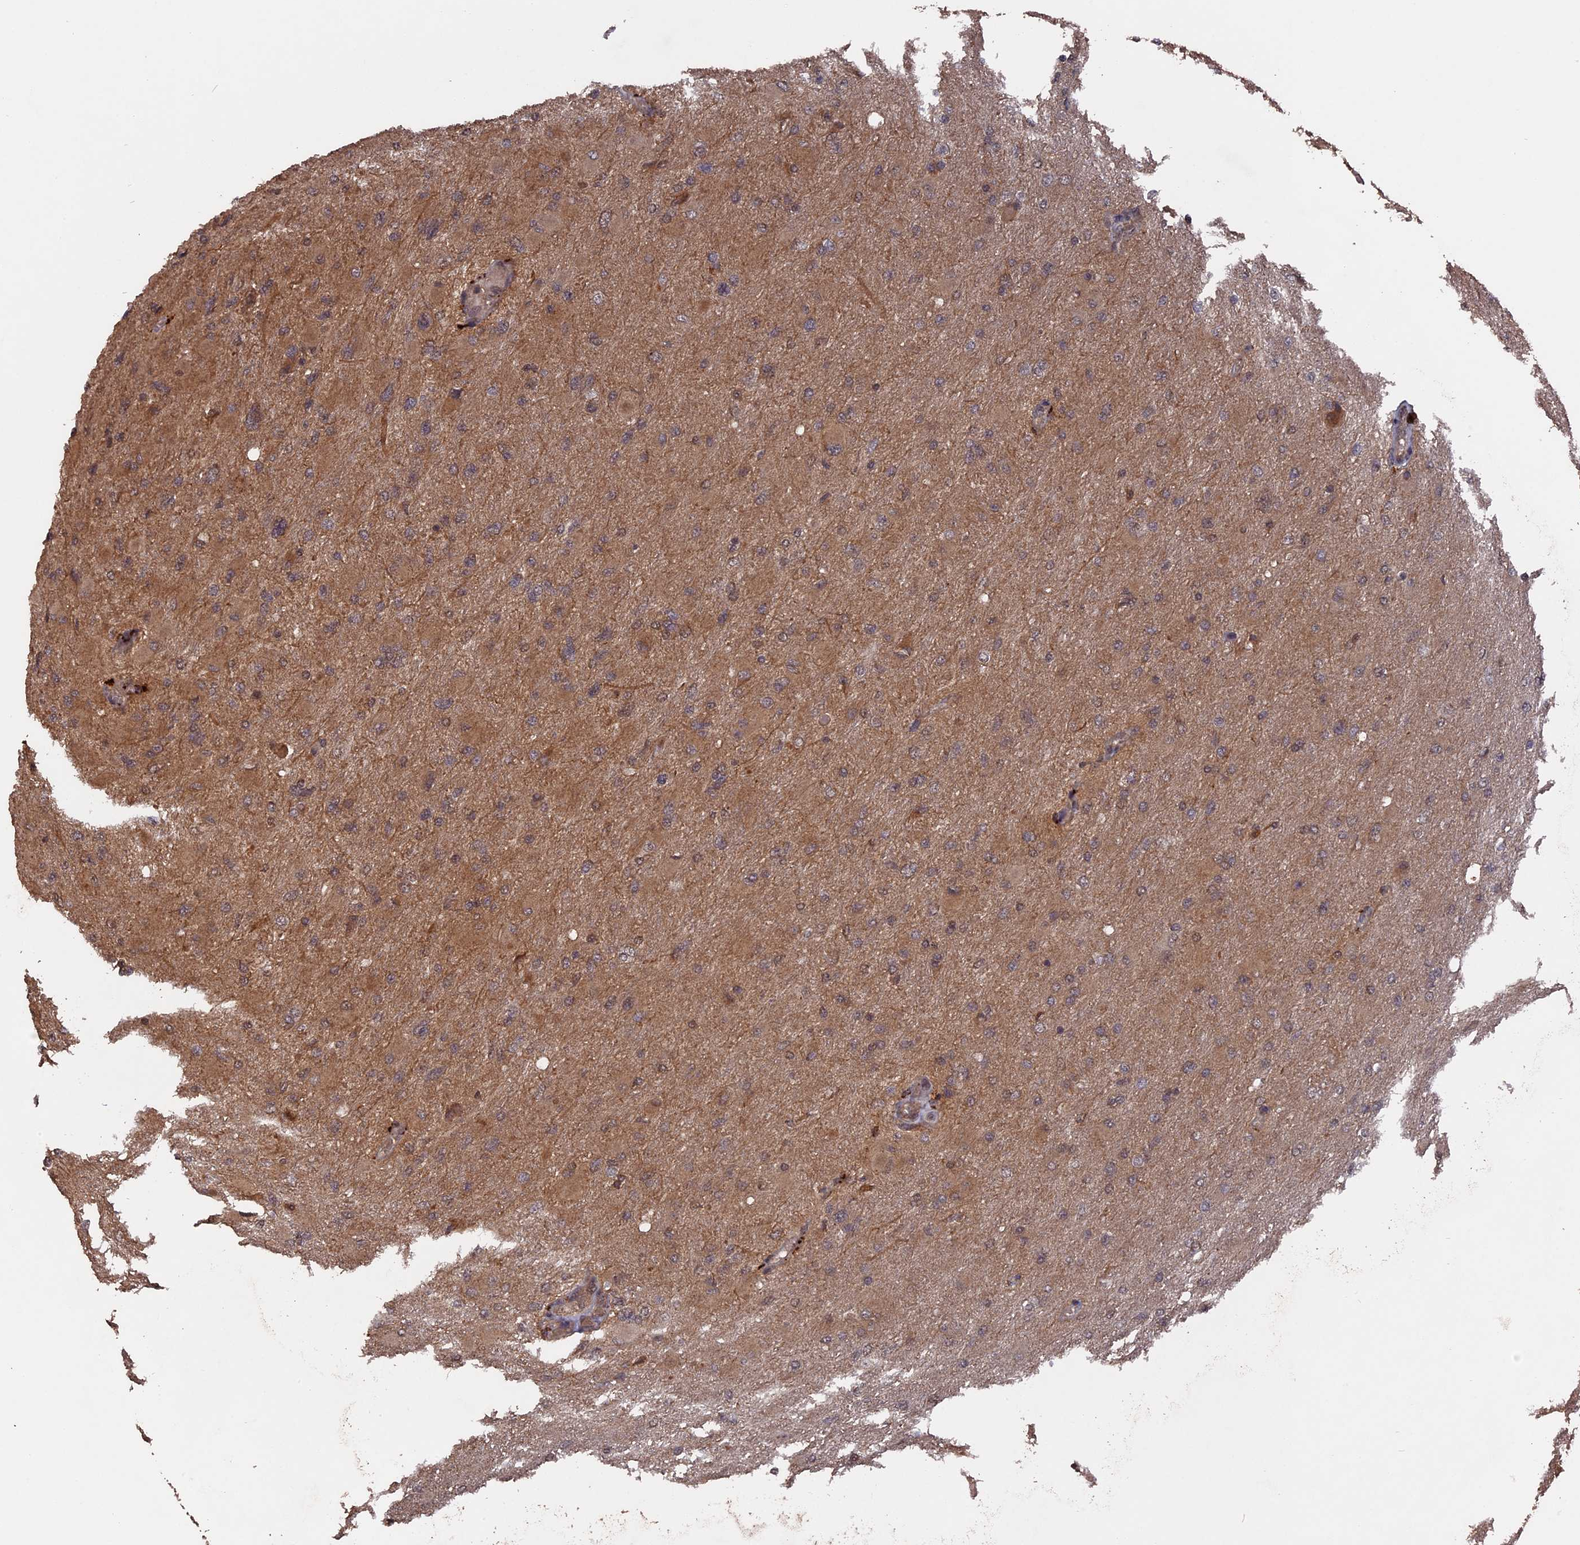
{"staining": {"intensity": "weak", "quantity": "25%-75%", "location": "cytoplasmic/membranous"}, "tissue": "glioma", "cell_type": "Tumor cells", "image_type": "cancer", "snomed": [{"axis": "morphology", "description": "Glioma, malignant, High grade"}, {"axis": "topography", "description": "Cerebral cortex"}], "caption": "DAB immunohistochemical staining of glioma demonstrates weak cytoplasmic/membranous protein staining in about 25%-75% of tumor cells. Immunohistochemistry stains the protein of interest in brown and the nuclei are stained blue.", "gene": "TELO2", "patient": {"sex": "female", "age": 36}}